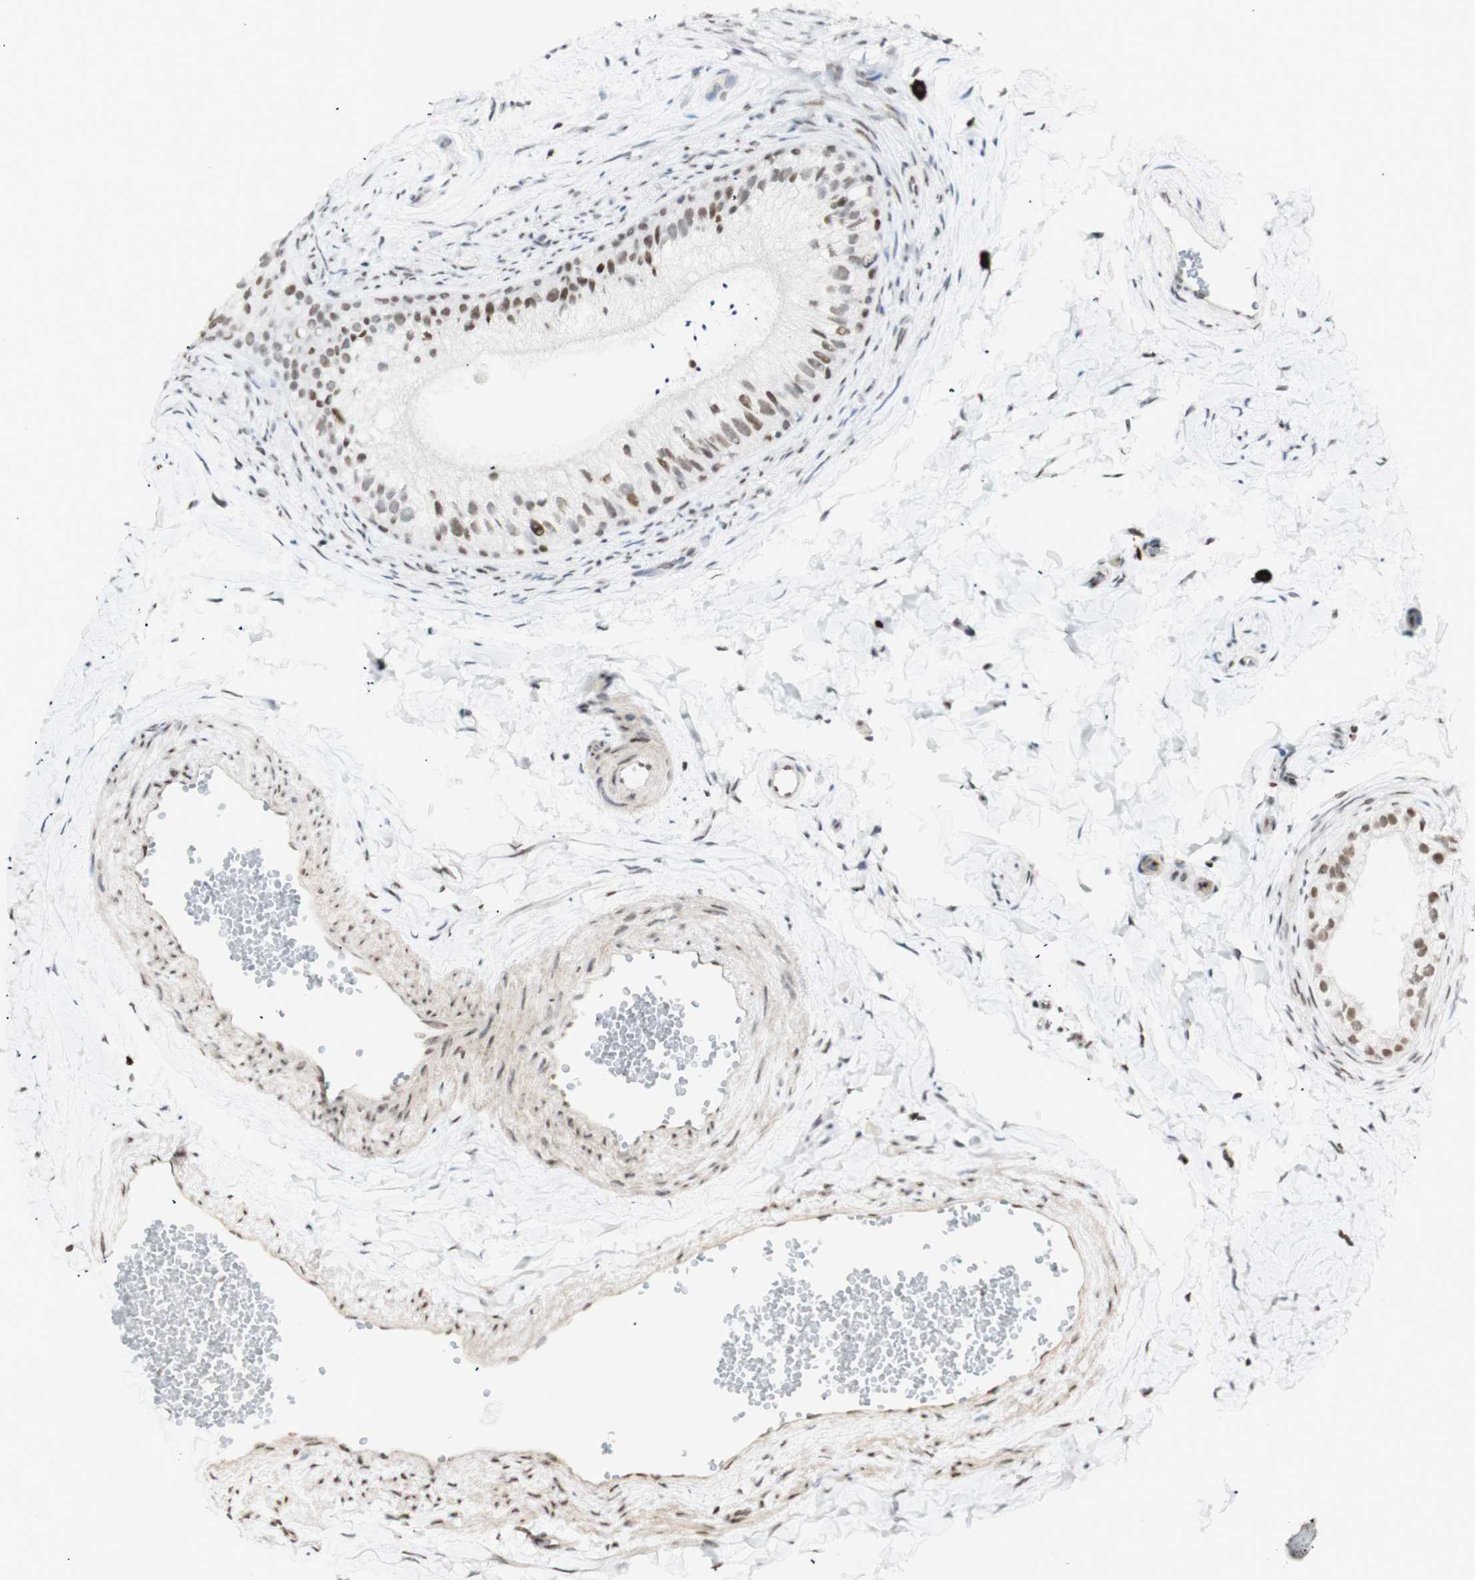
{"staining": {"intensity": "moderate", "quantity": ">75%", "location": "nuclear"}, "tissue": "epididymis", "cell_type": "Glandular cells", "image_type": "normal", "snomed": [{"axis": "morphology", "description": "Normal tissue, NOS"}, {"axis": "topography", "description": "Epididymis"}], "caption": "The micrograph reveals immunohistochemical staining of normal epididymis. There is moderate nuclear positivity is seen in approximately >75% of glandular cells. The protein is shown in brown color, while the nuclei are stained blue.", "gene": "ZMYM6", "patient": {"sex": "male", "age": 56}}